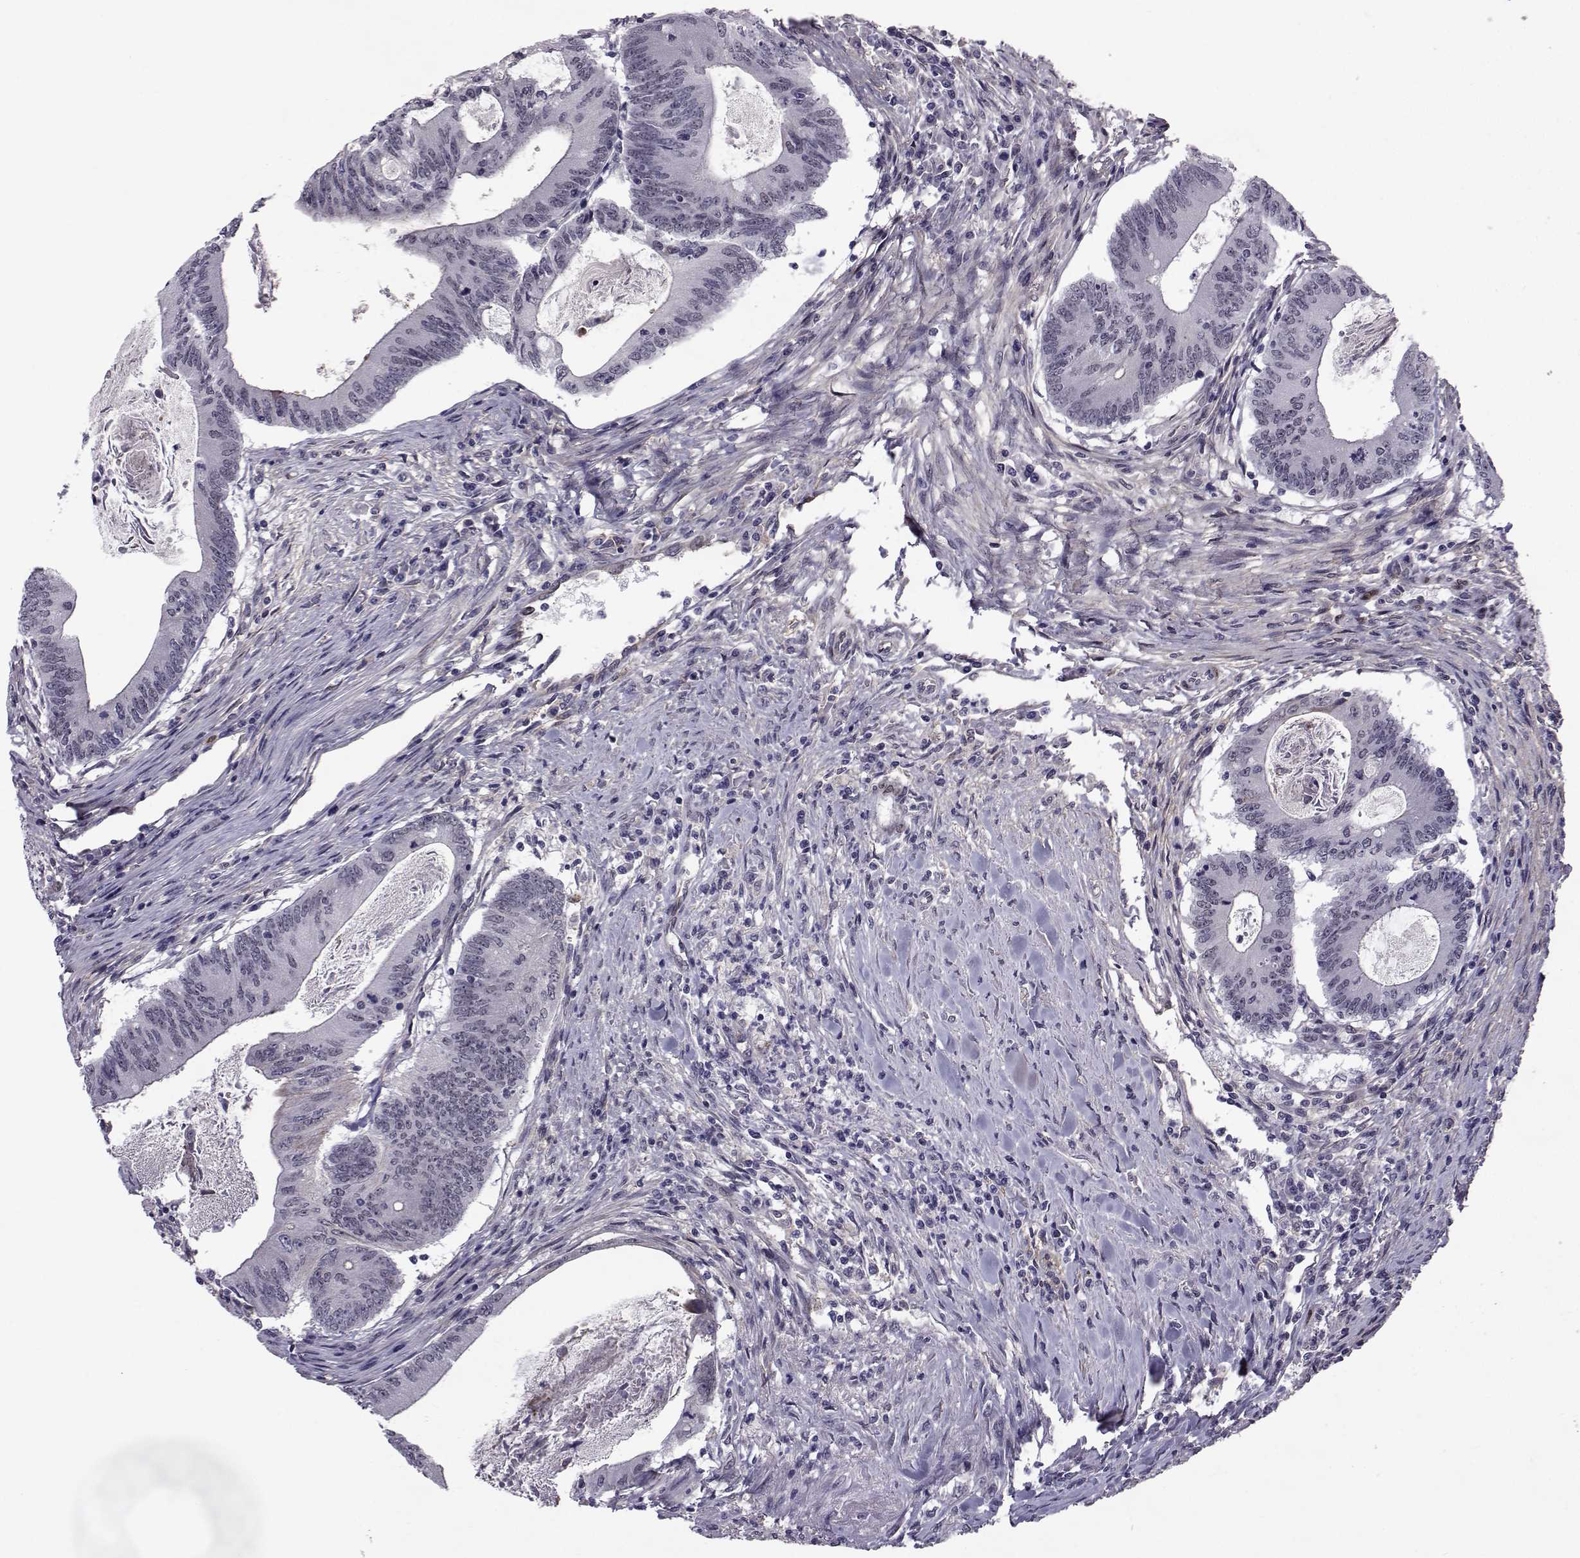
{"staining": {"intensity": "negative", "quantity": "none", "location": "none"}, "tissue": "colorectal cancer", "cell_type": "Tumor cells", "image_type": "cancer", "snomed": [{"axis": "morphology", "description": "Adenocarcinoma, NOS"}, {"axis": "topography", "description": "Colon"}], "caption": "High power microscopy micrograph of an IHC image of colorectal adenocarcinoma, revealing no significant expression in tumor cells. The staining was performed using DAB (3,3'-diaminobenzidine) to visualize the protein expression in brown, while the nuclei were stained in blue with hematoxylin (Magnification: 20x).", "gene": "RBM24", "patient": {"sex": "female", "age": 70}}